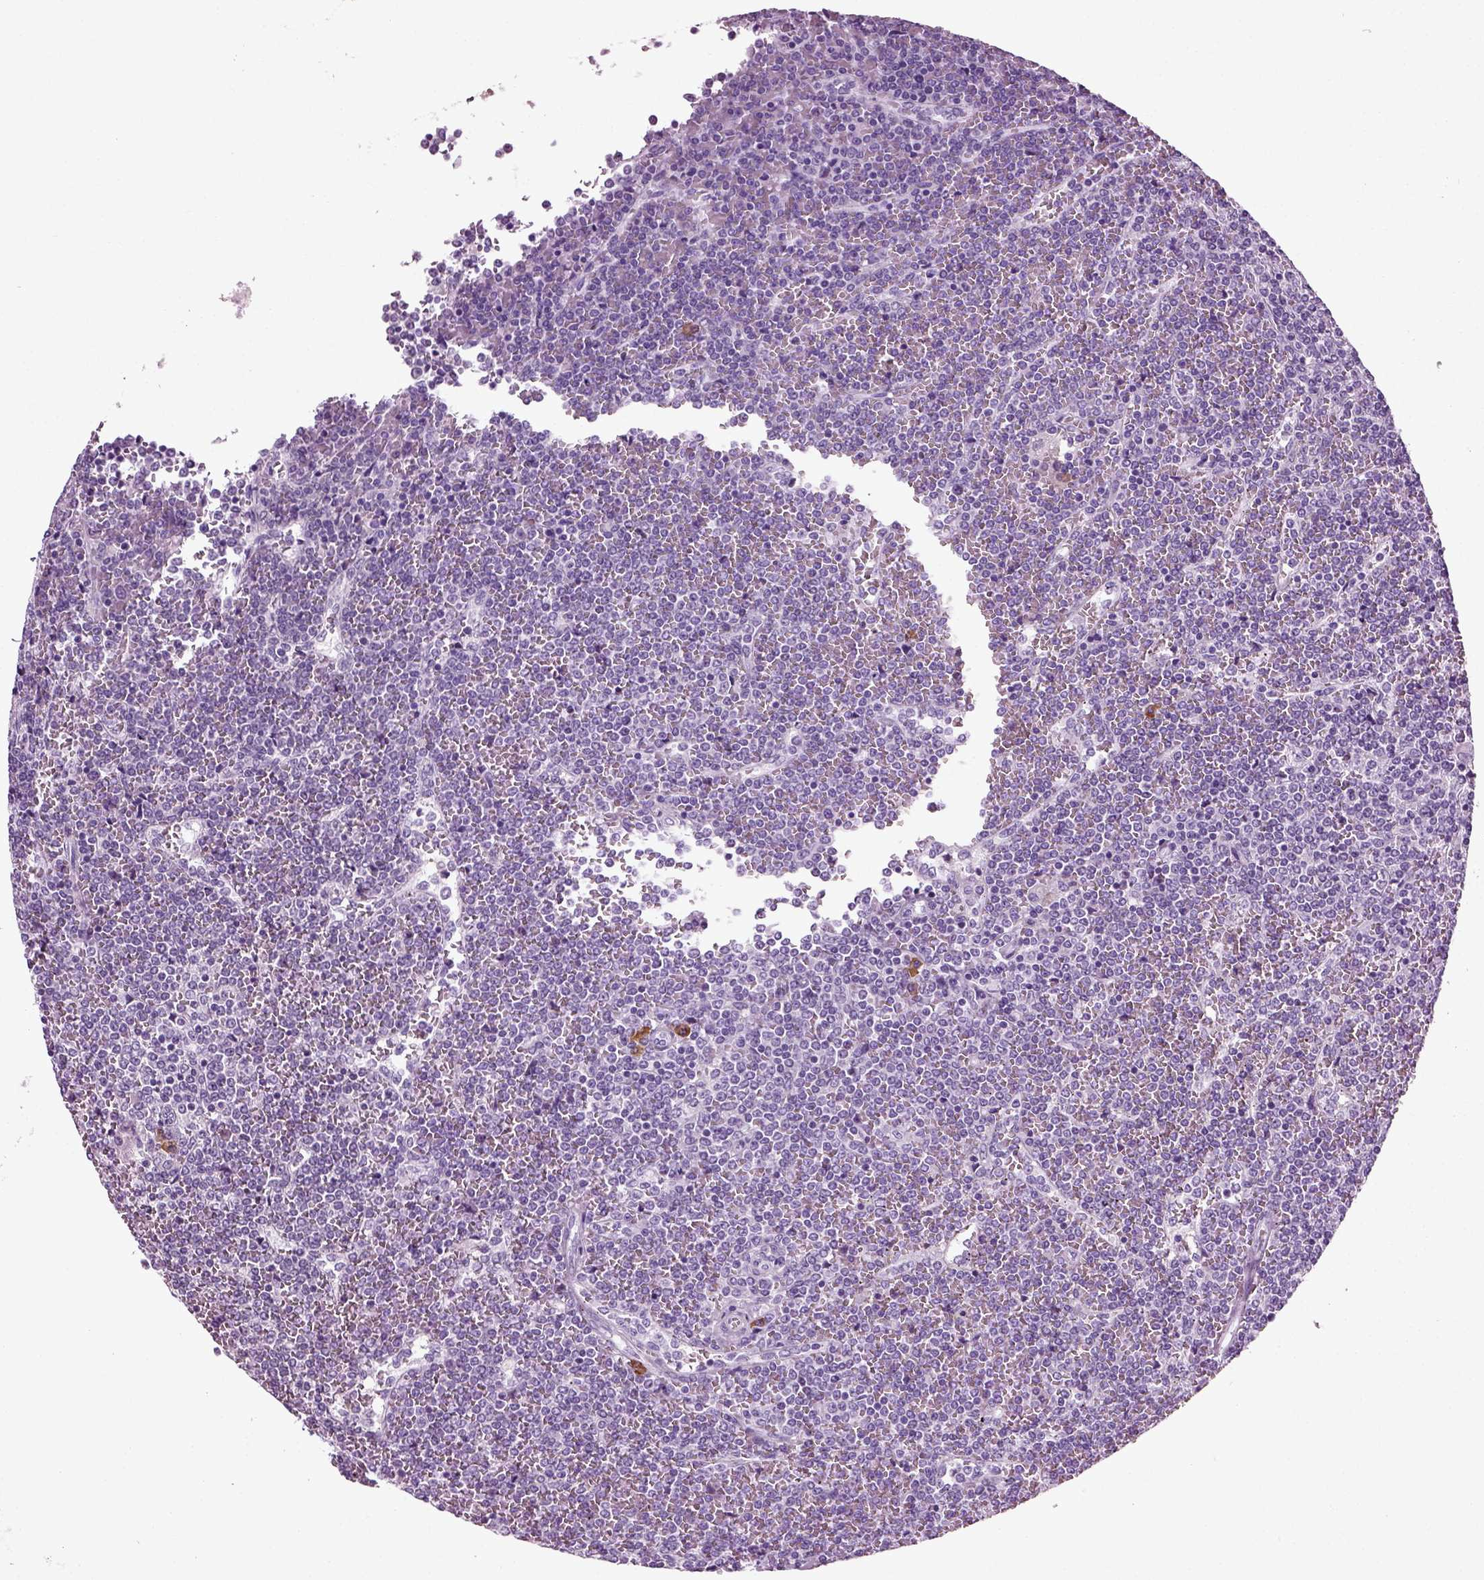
{"staining": {"intensity": "negative", "quantity": "none", "location": "none"}, "tissue": "lymphoma", "cell_type": "Tumor cells", "image_type": "cancer", "snomed": [{"axis": "morphology", "description": "Malignant lymphoma, non-Hodgkin's type, Low grade"}, {"axis": "topography", "description": "Spleen"}], "caption": "Tumor cells are negative for protein expression in human lymphoma.", "gene": "SLC26A8", "patient": {"sex": "female", "age": 19}}